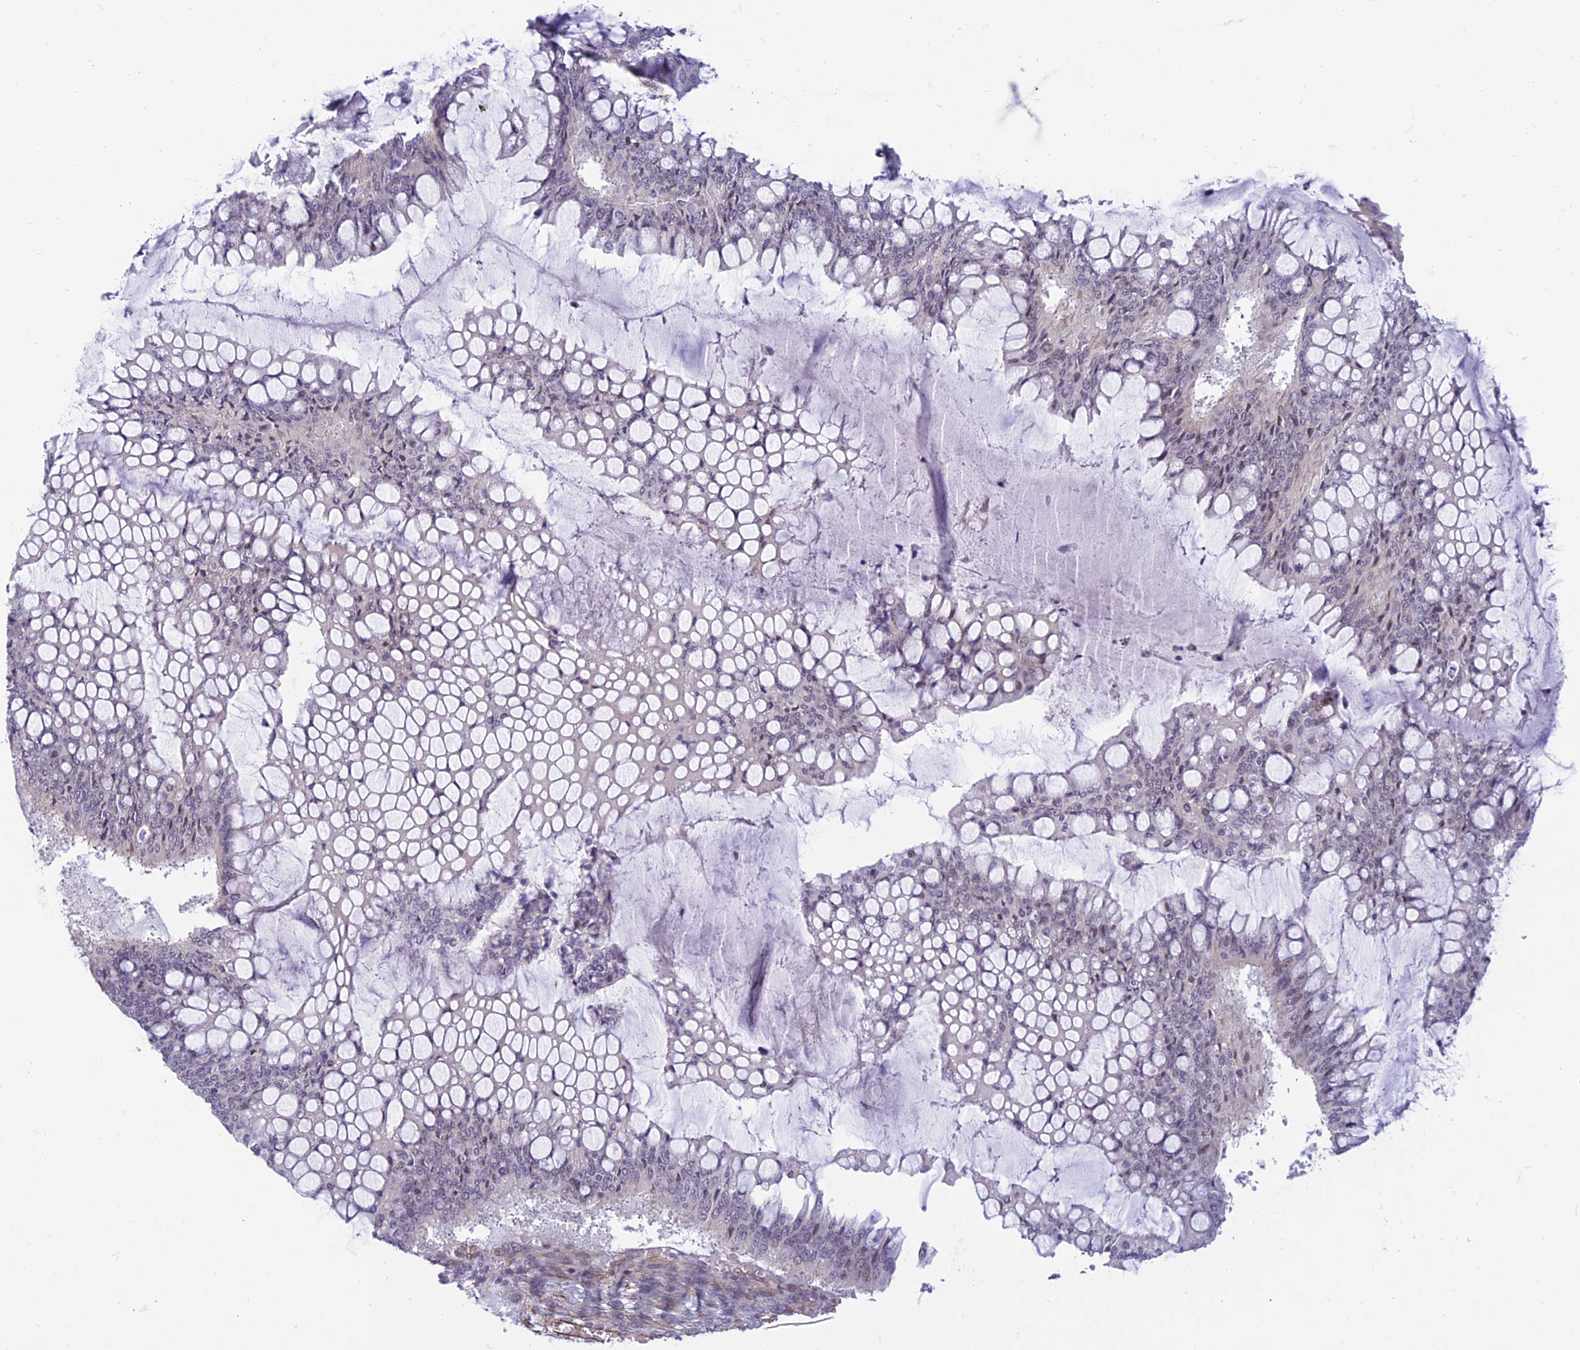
{"staining": {"intensity": "negative", "quantity": "none", "location": "none"}, "tissue": "ovarian cancer", "cell_type": "Tumor cells", "image_type": "cancer", "snomed": [{"axis": "morphology", "description": "Cystadenocarcinoma, mucinous, NOS"}, {"axis": "topography", "description": "Ovary"}], "caption": "IHC photomicrograph of human mucinous cystadenocarcinoma (ovarian) stained for a protein (brown), which demonstrates no expression in tumor cells.", "gene": "SAPCD2", "patient": {"sex": "female", "age": 73}}